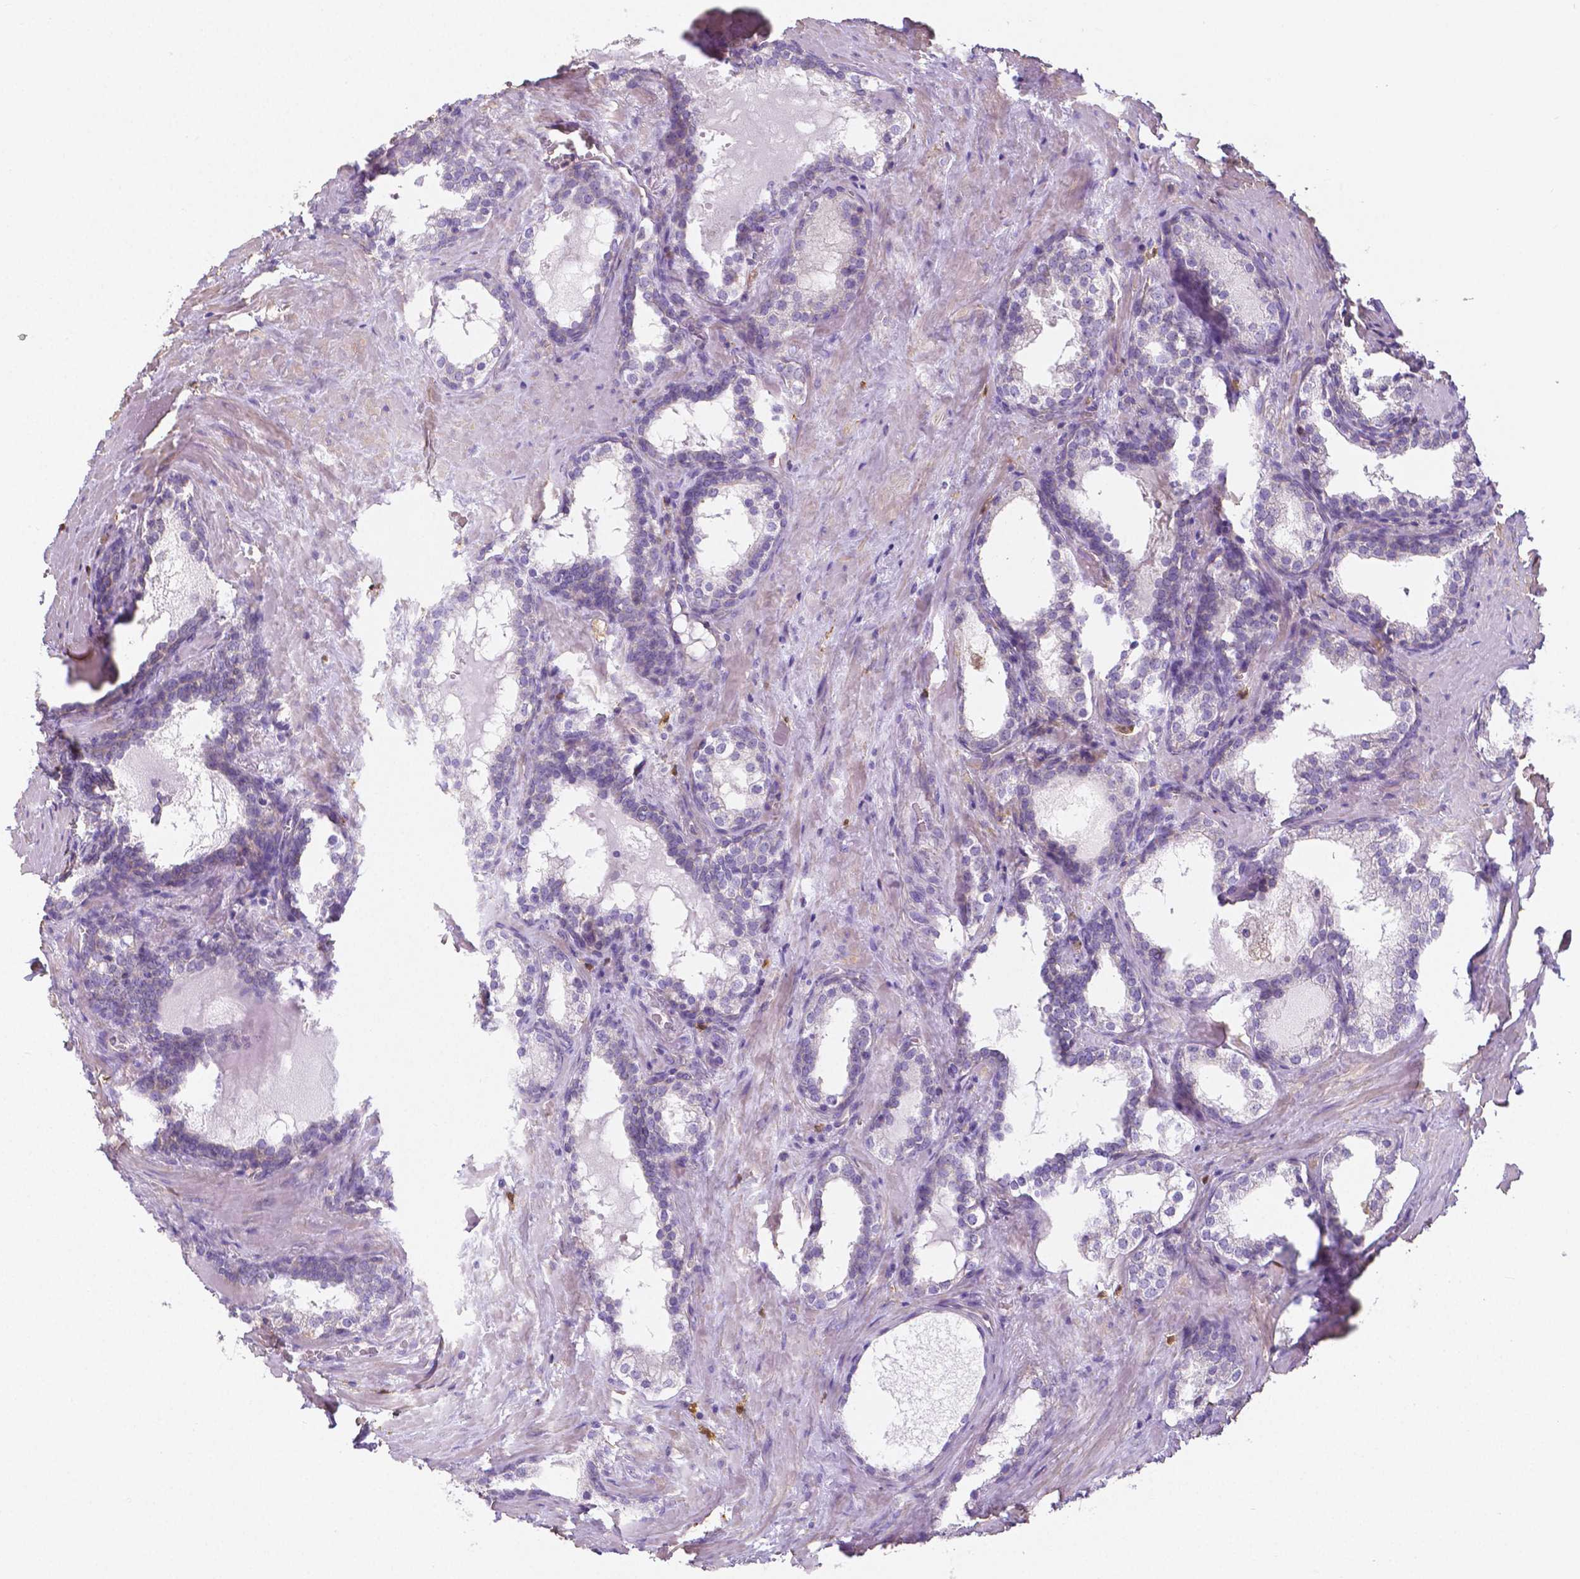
{"staining": {"intensity": "negative", "quantity": "none", "location": "none"}, "tissue": "prostate cancer", "cell_type": "Tumor cells", "image_type": "cancer", "snomed": [{"axis": "morphology", "description": "Adenocarcinoma, NOS"}, {"axis": "topography", "description": "Prostate and seminal vesicle, NOS"}], "caption": "Immunohistochemistry (IHC) of human prostate adenocarcinoma shows no expression in tumor cells. (DAB IHC, high magnification).", "gene": "CRMP1", "patient": {"sex": "male", "age": 63}}